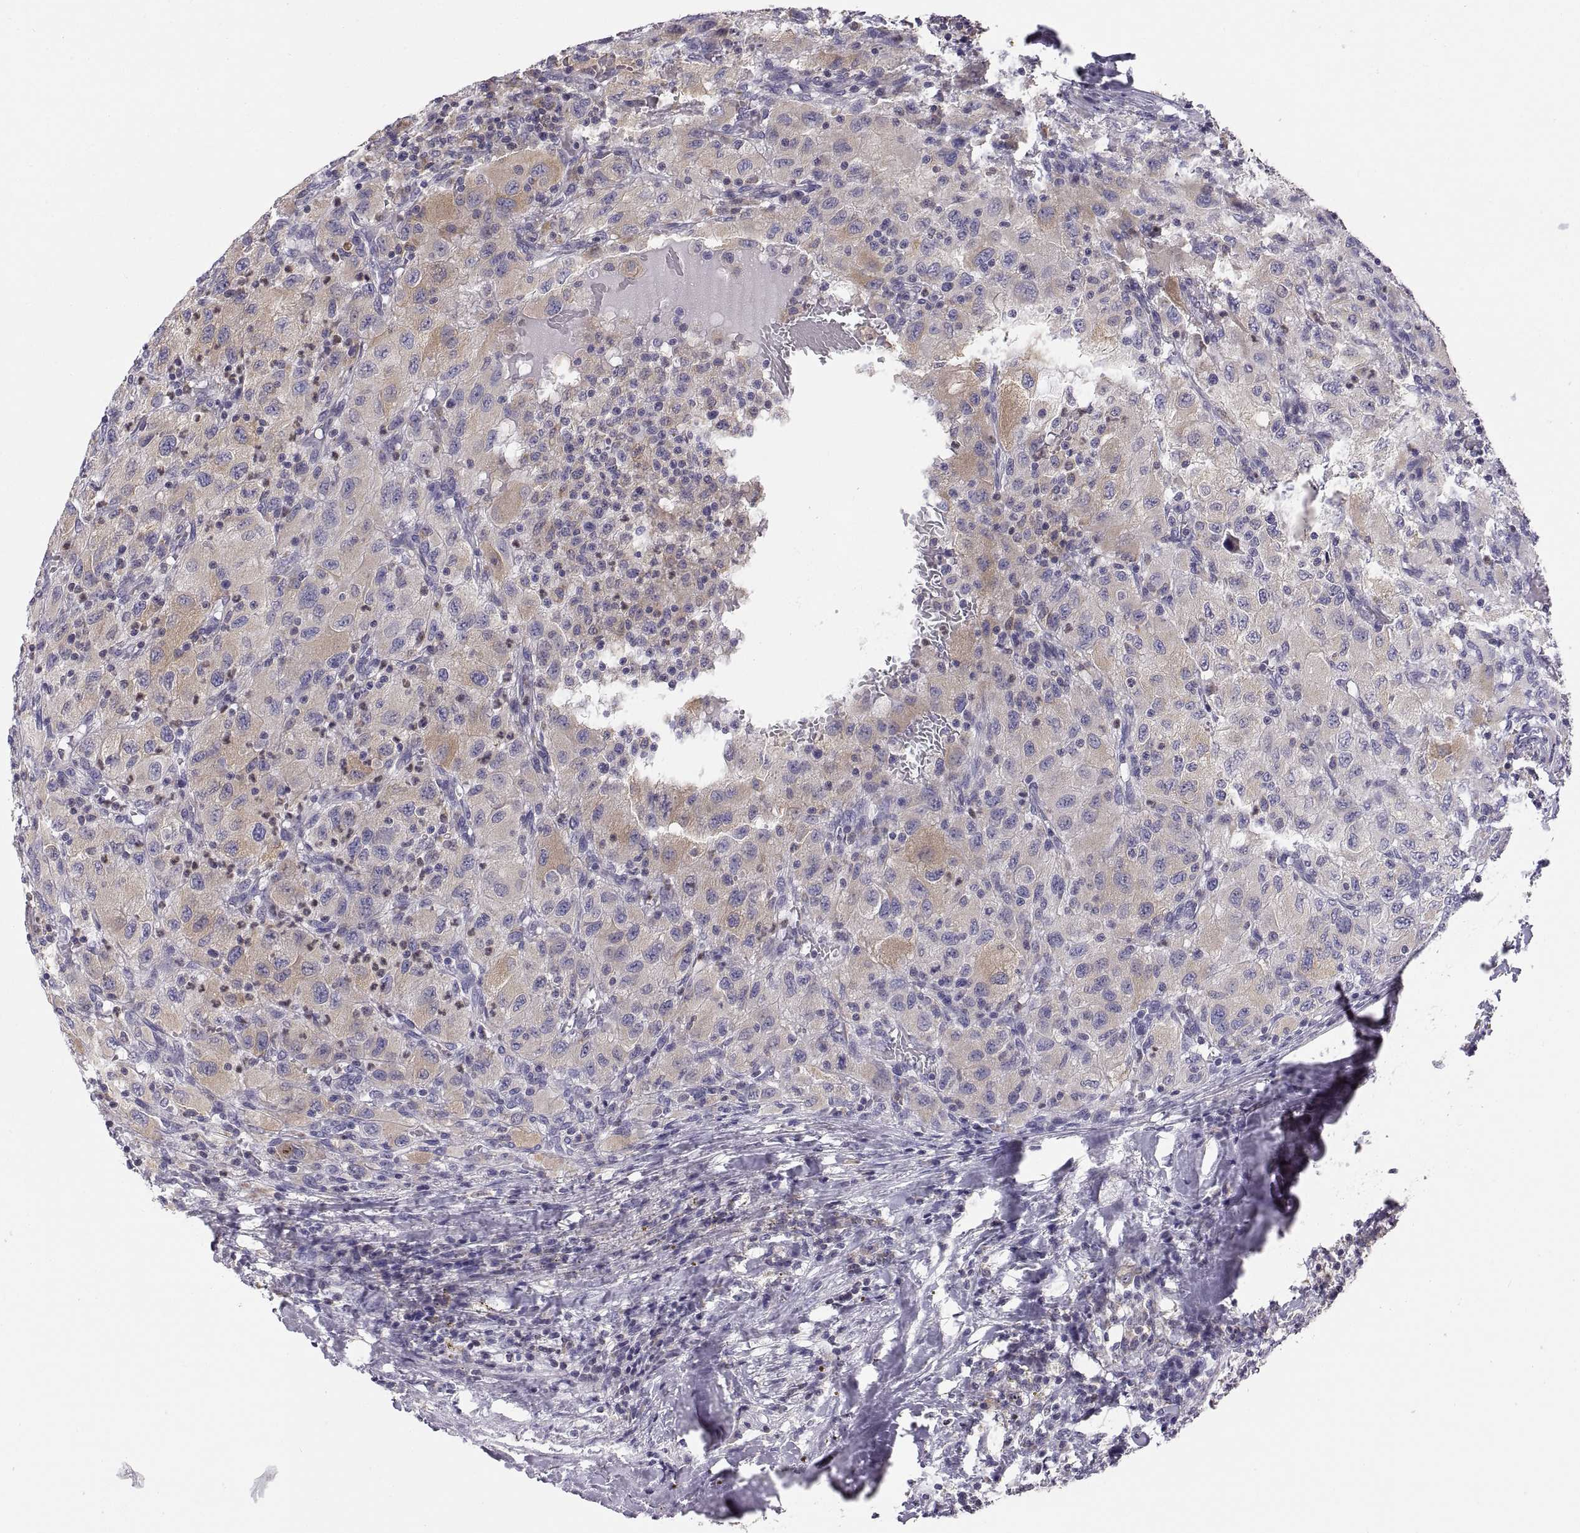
{"staining": {"intensity": "weak", "quantity": "25%-75%", "location": "cytoplasmic/membranous"}, "tissue": "renal cancer", "cell_type": "Tumor cells", "image_type": "cancer", "snomed": [{"axis": "morphology", "description": "Adenocarcinoma, NOS"}, {"axis": "topography", "description": "Kidney"}], "caption": "The photomicrograph shows immunohistochemical staining of adenocarcinoma (renal). There is weak cytoplasmic/membranous staining is identified in approximately 25%-75% of tumor cells.", "gene": "ERO1A", "patient": {"sex": "female", "age": 67}}